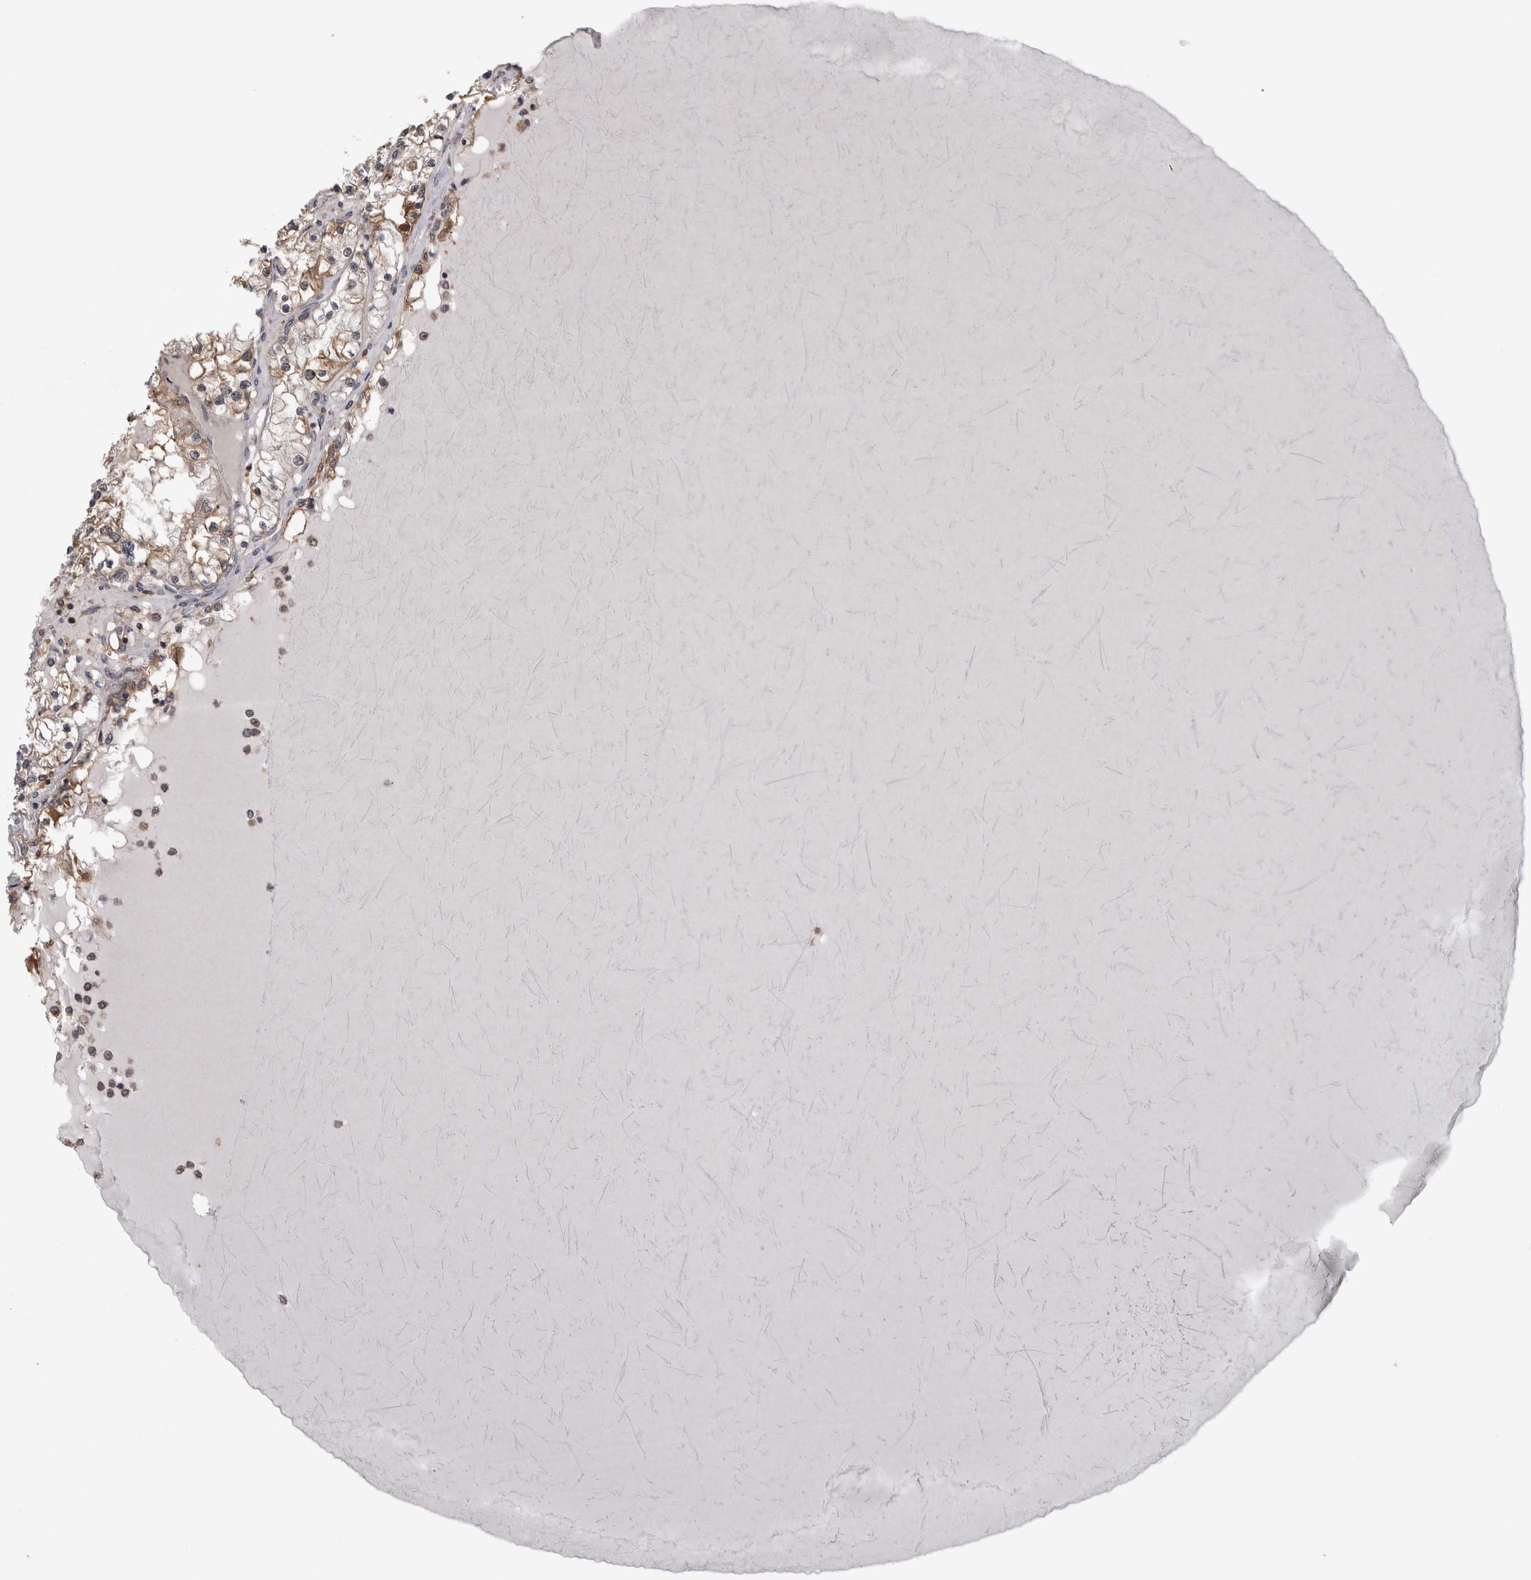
{"staining": {"intensity": "moderate", "quantity": ">75%", "location": "cytoplasmic/membranous"}, "tissue": "renal cancer", "cell_type": "Tumor cells", "image_type": "cancer", "snomed": [{"axis": "morphology", "description": "Adenocarcinoma, NOS"}, {"axis": "topography", "description": "Kidney"}], "caption": "An immunohistochemistry (IHC) image of neoplastic tissue is shown. Protein staining in brown labels moderate cytoplasmic/membranous positivity in renal adenocarcinoma within tumor cells.", "gene": "APRT", "patient": {"sex": "male", "age": 68}}